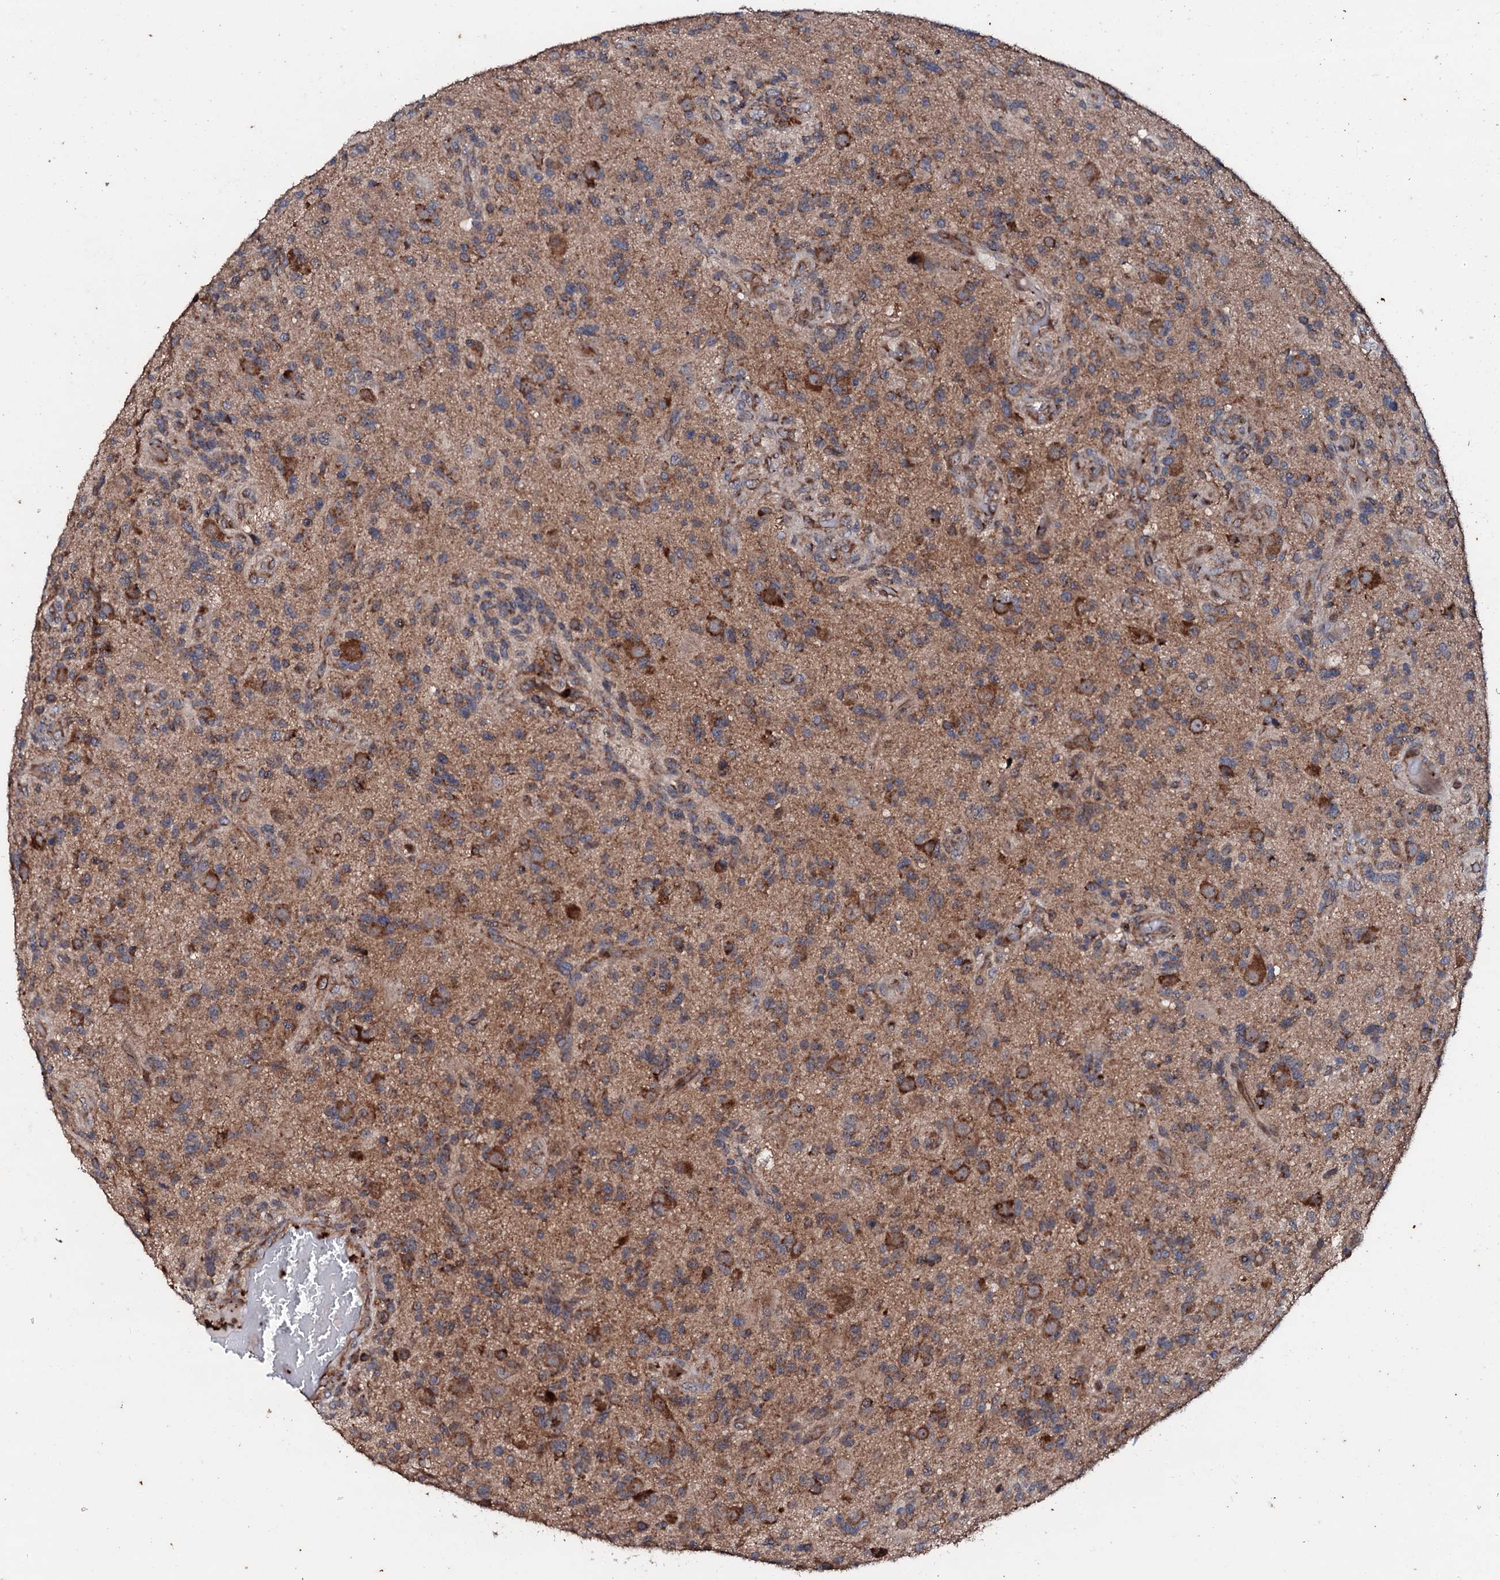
{"staining": {"intensity": "moderate", "quantity": "25%-75%", "location": "cytoplasmic/membranous"}, "tissue": "glioma", "cell_type": "Tumor cells", "image_type": "cancer", "snomed": [{"axis": "morphology", "description": "Glioma, malignant, High grade"}, {"axis": "topography", "description": "Brain"}], "caption": "Human high-grade glioma (malignant) stained with a brown dye exhibits moderate cytoplasmic/membranous positive expression in approximately 25%-75% of tumor cells.", "gene": "SDHAF2", "patient": {"sex": "male", "age": 47}}